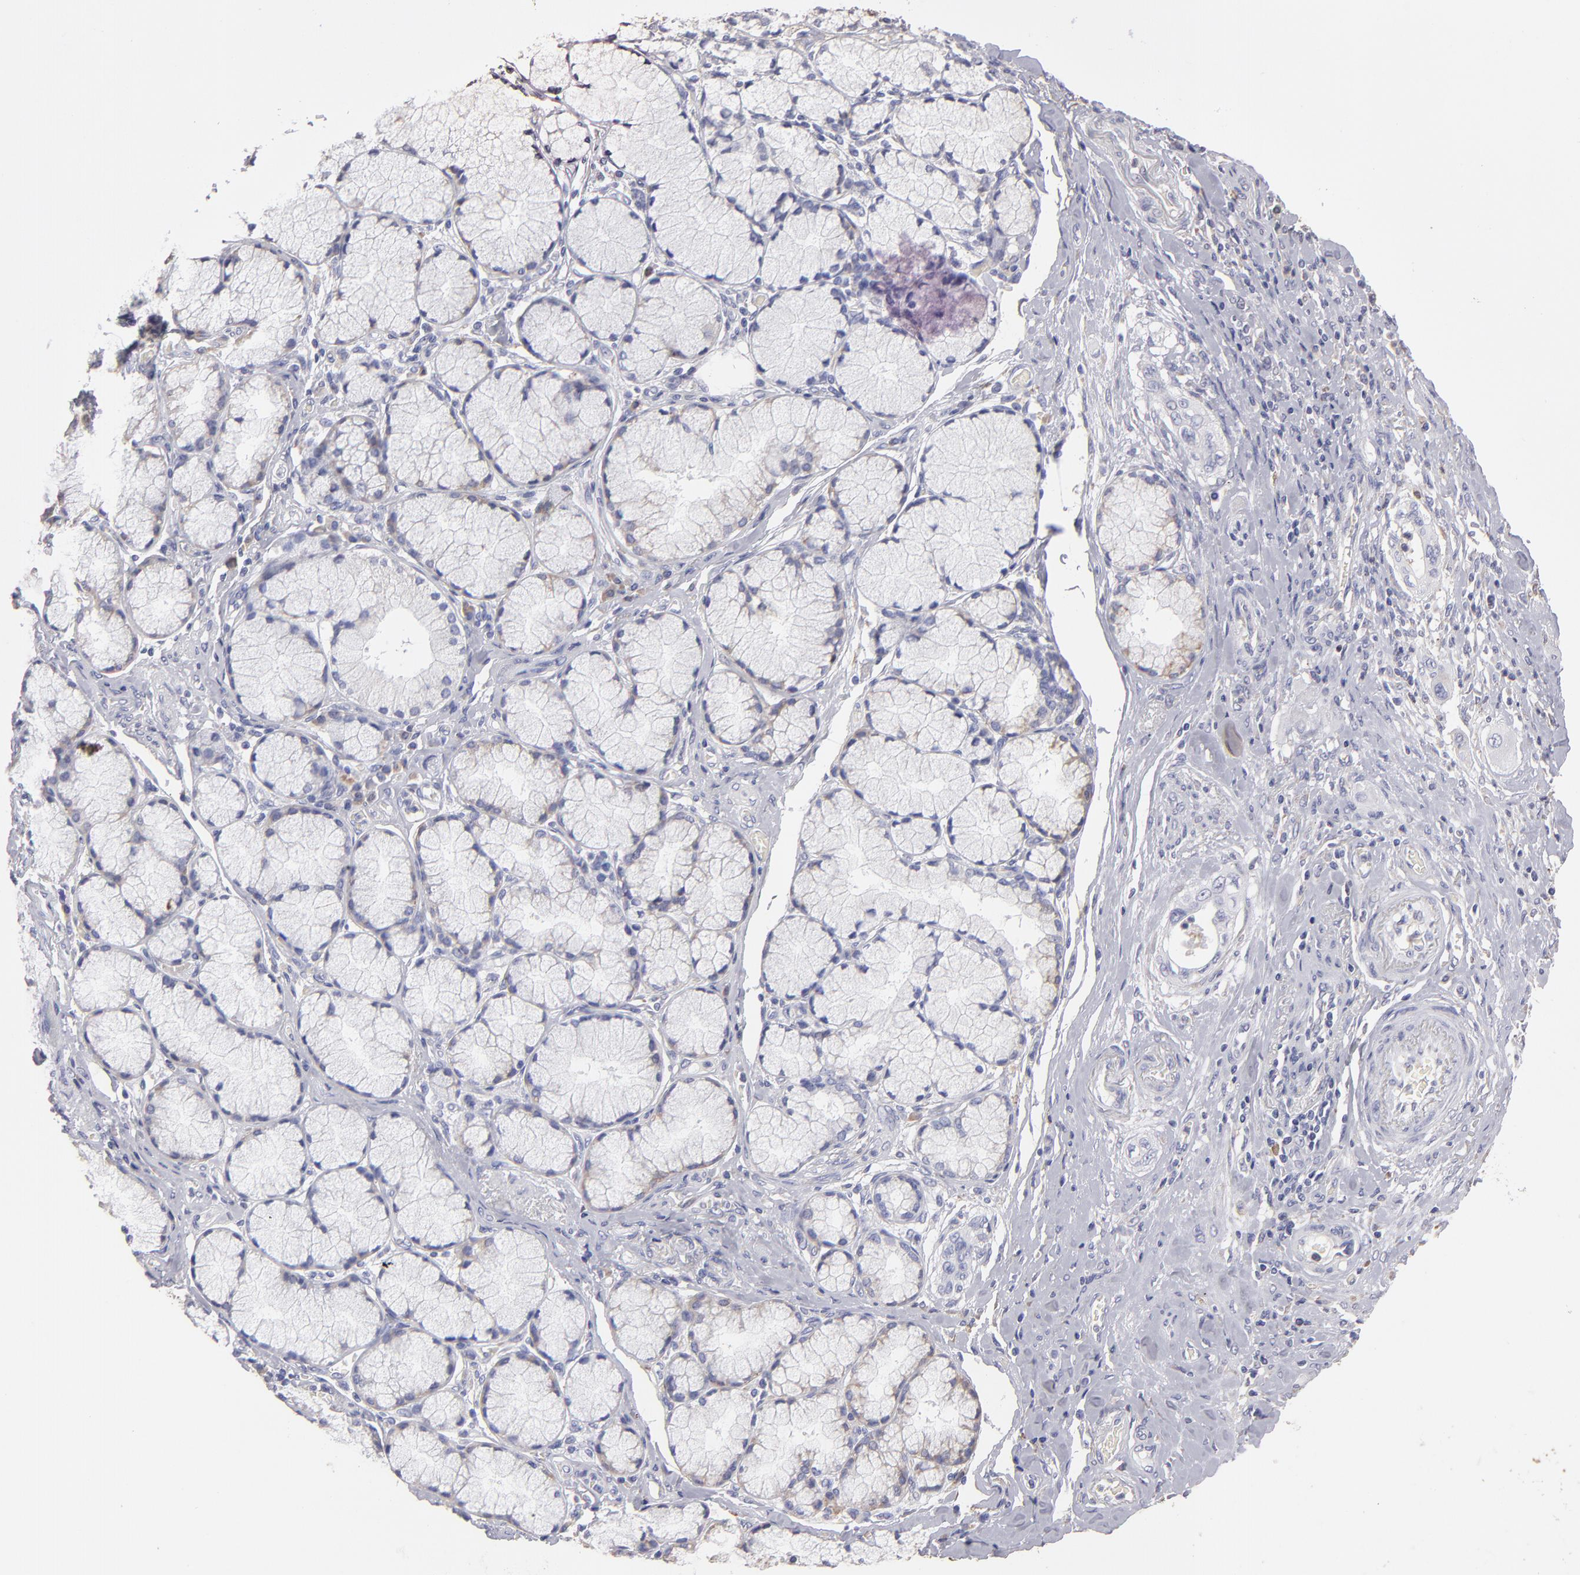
{"staining": {"intensity": "negative", "quantity": "none", "location": "none"}, "tissue": "pancreatic cancer", "cell_type": "Tumor cells", "image_type": "cancer", "snomed": [{"axis": "morphology", "description": "Adenocarcinoma, NOS"}, {"axis": "topography", "description": "Pancreas"}], "caption": "The IHC image has no significant staining in tumor cells of adenocarcinoma (pancreatic) tissue.", "gene": "CALR", "patient": {"sex": "male", "age": 77}}